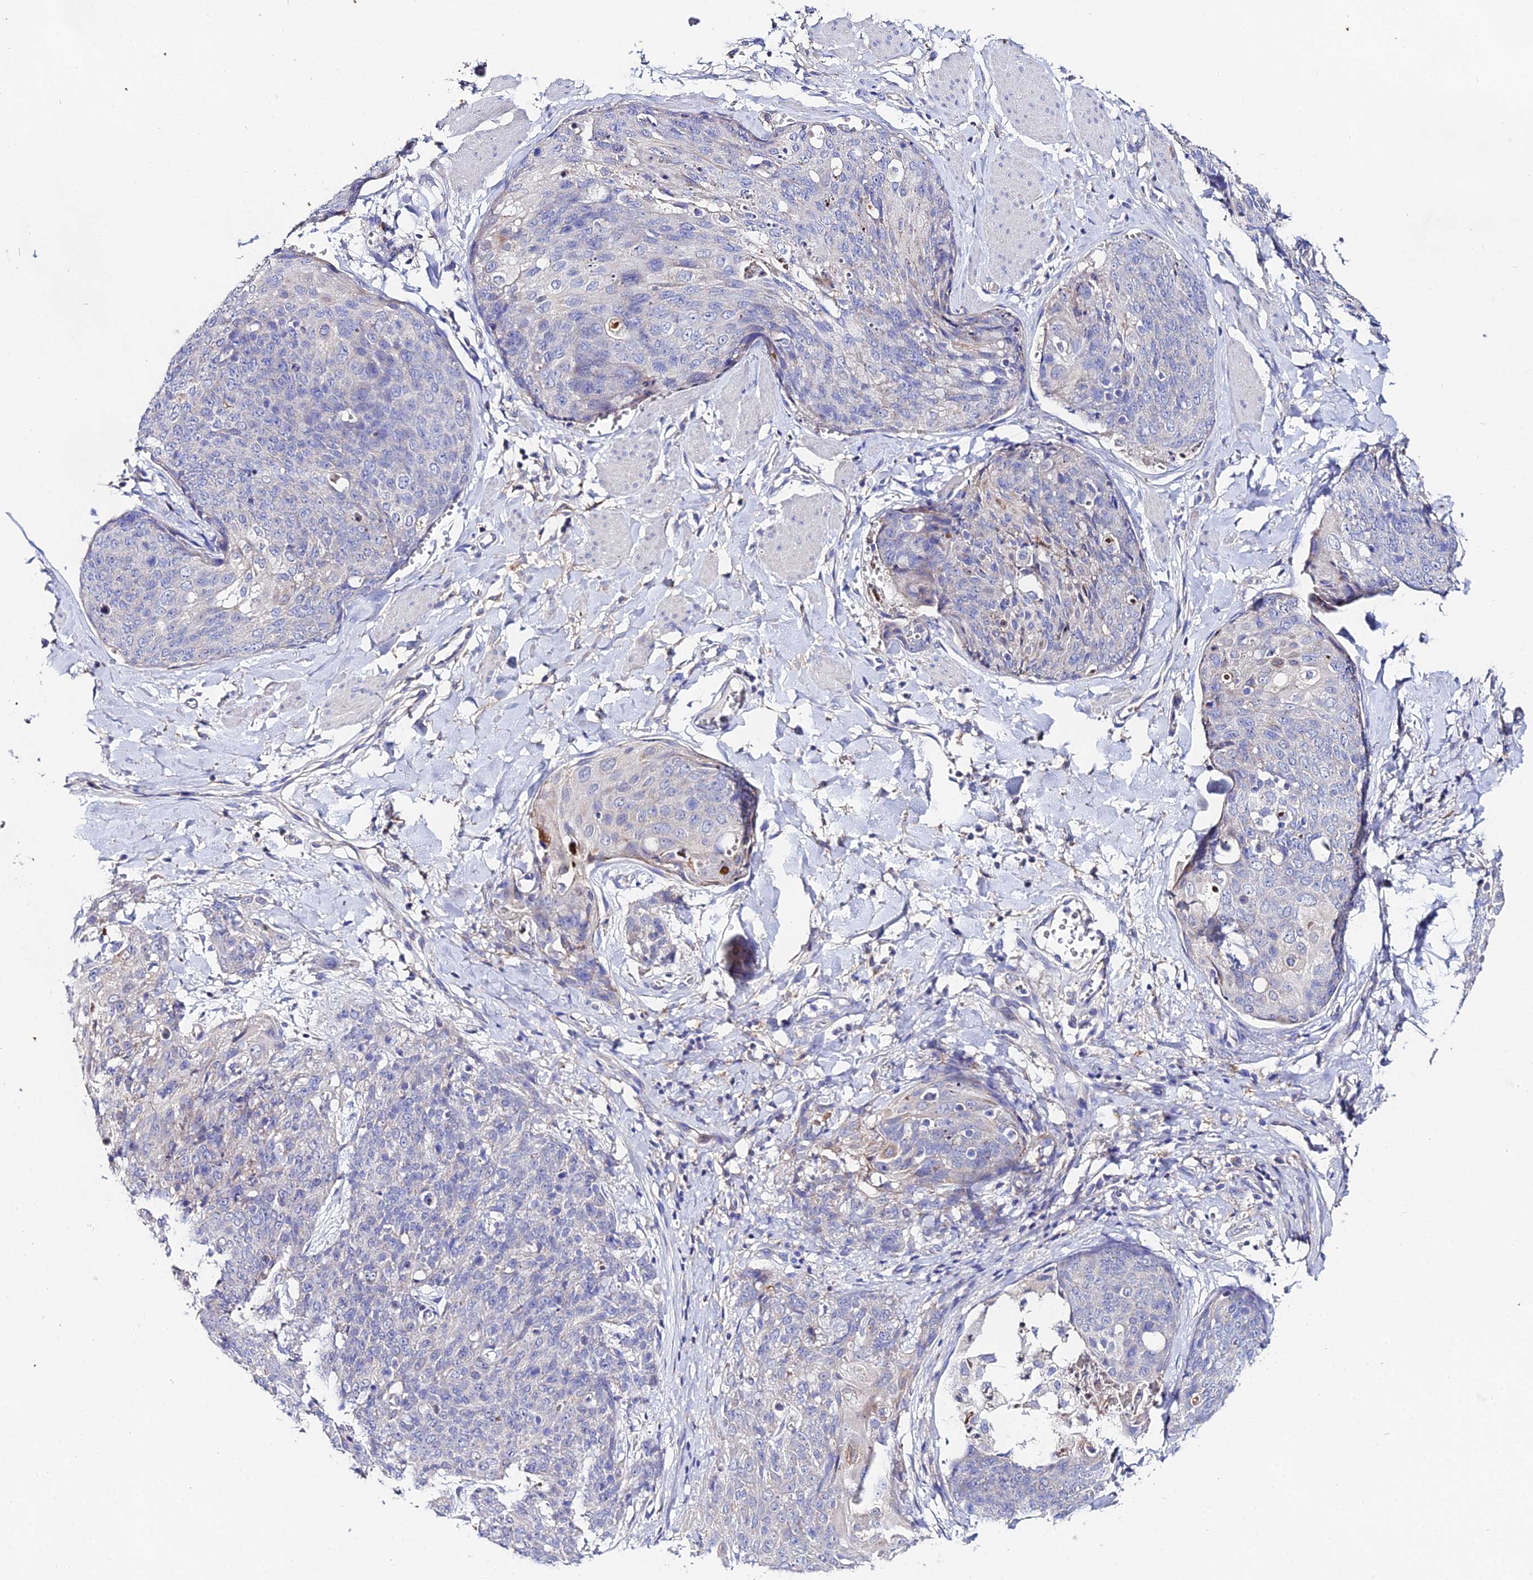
{"staining": {"intensity": "negative", "quantity": "none", "location": "none"}, "tissue": "skin cancer", "cell_type": "Tumor cells", "image_type": "cancer", "snomed": [{"axis": "morphology", "description": "Squamous cell carcinoma, NOS"}, {"axis": "topography", "description": "Skin"}, {"axis": "topography", "description": "Vulva"}], "caption": "IHC histopathology image of skin cancer stained for a protein (brown), which displays no positivity in tumor cells.", "gene": "PPP2R2C", "patient": {"sex": "female", "age": 85}}